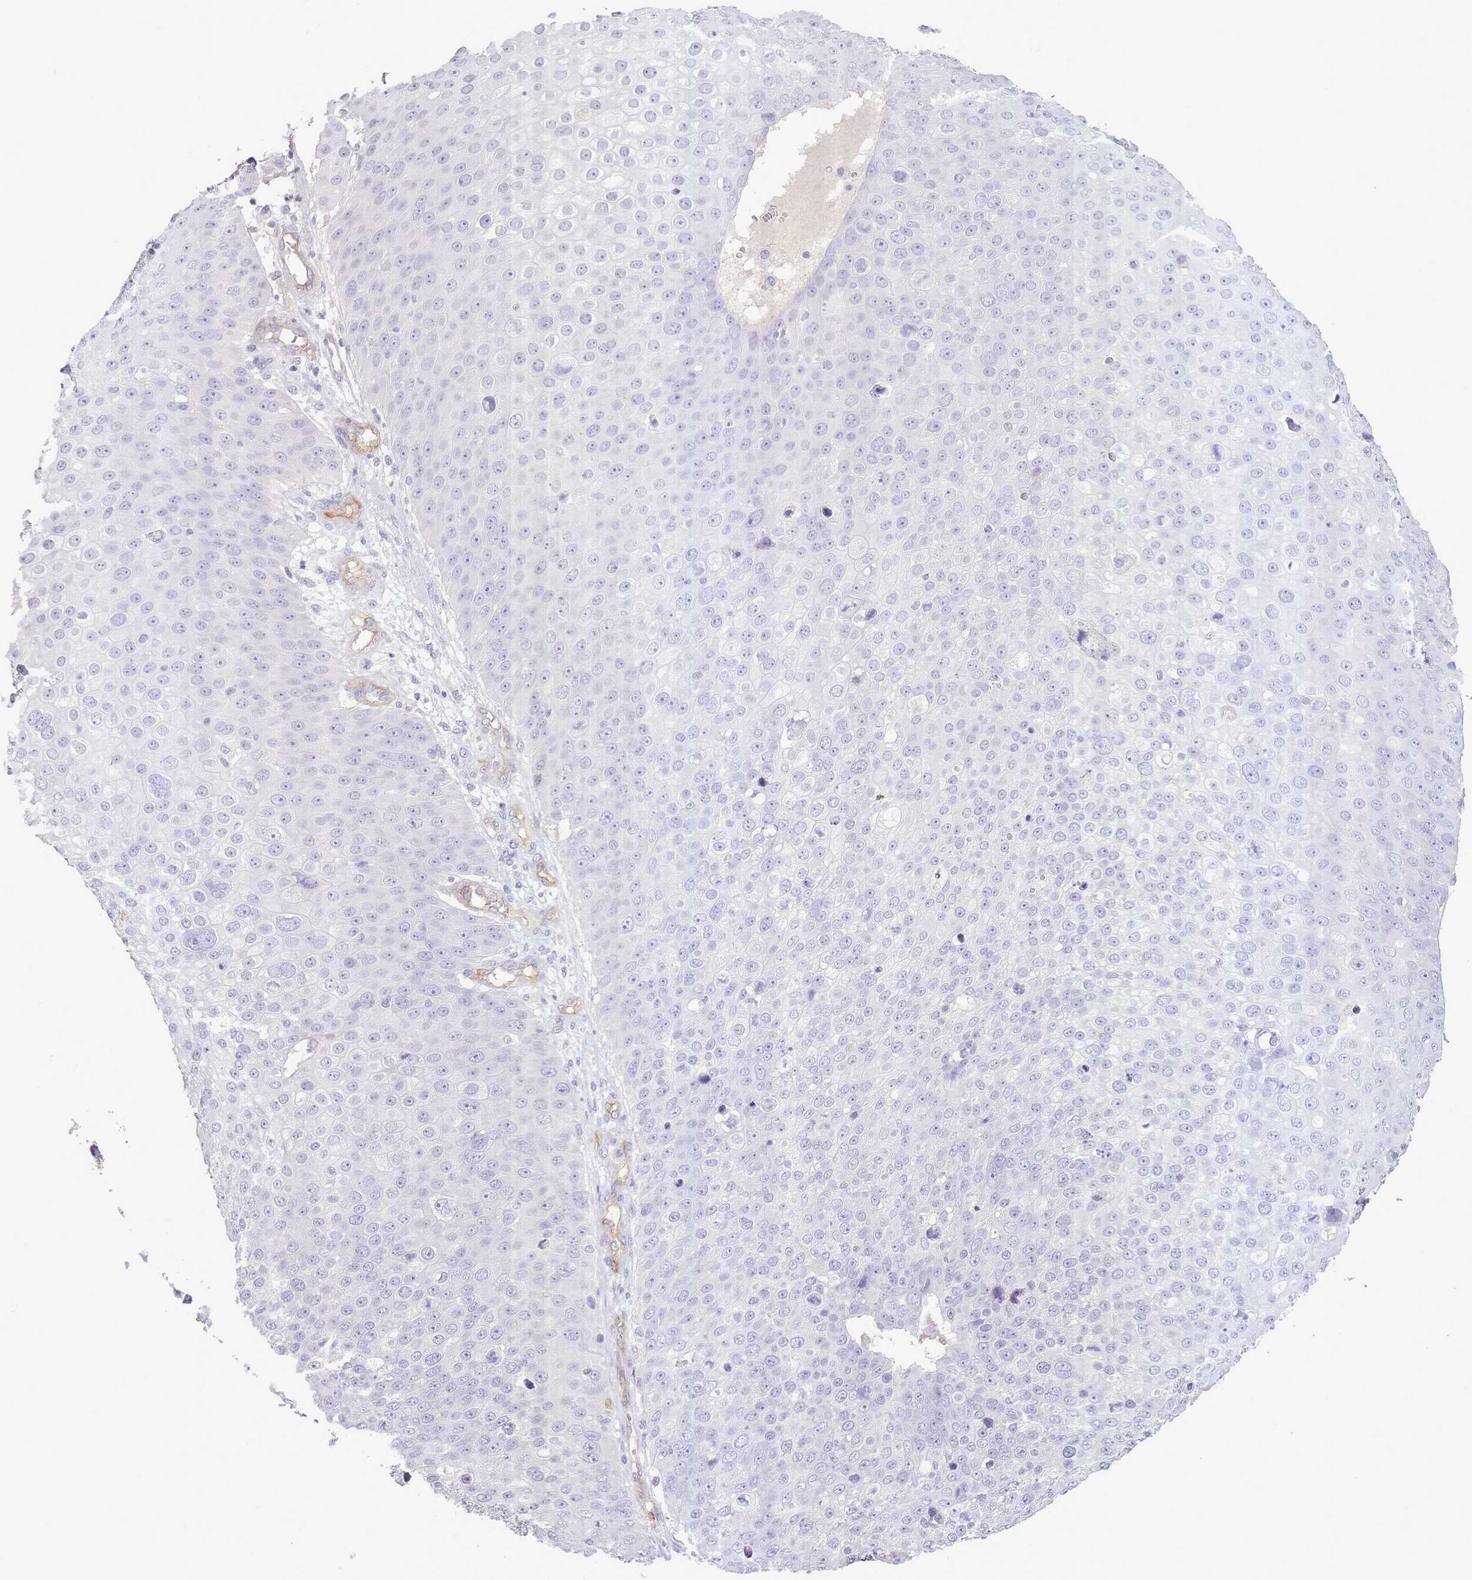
{"staining": {"intensity": "negative", "quantity": "none", "location": "none"}, "tissue": "skin cancer", "cell_type": "Tumor cells", "image_type": "cancer", "snomed": [{"axis": "morphology", "description": "Squamous cell carcinoma, NOS"}, {"axis": "topography", "description": "Skin"}], "caption": "Protein analysis of skin cancer (squamous cell carcinoma) reveals no significant positivity in tumor cells.", "gene": "SLC8A2", "patient": {"sex": "male", "age": 71}}